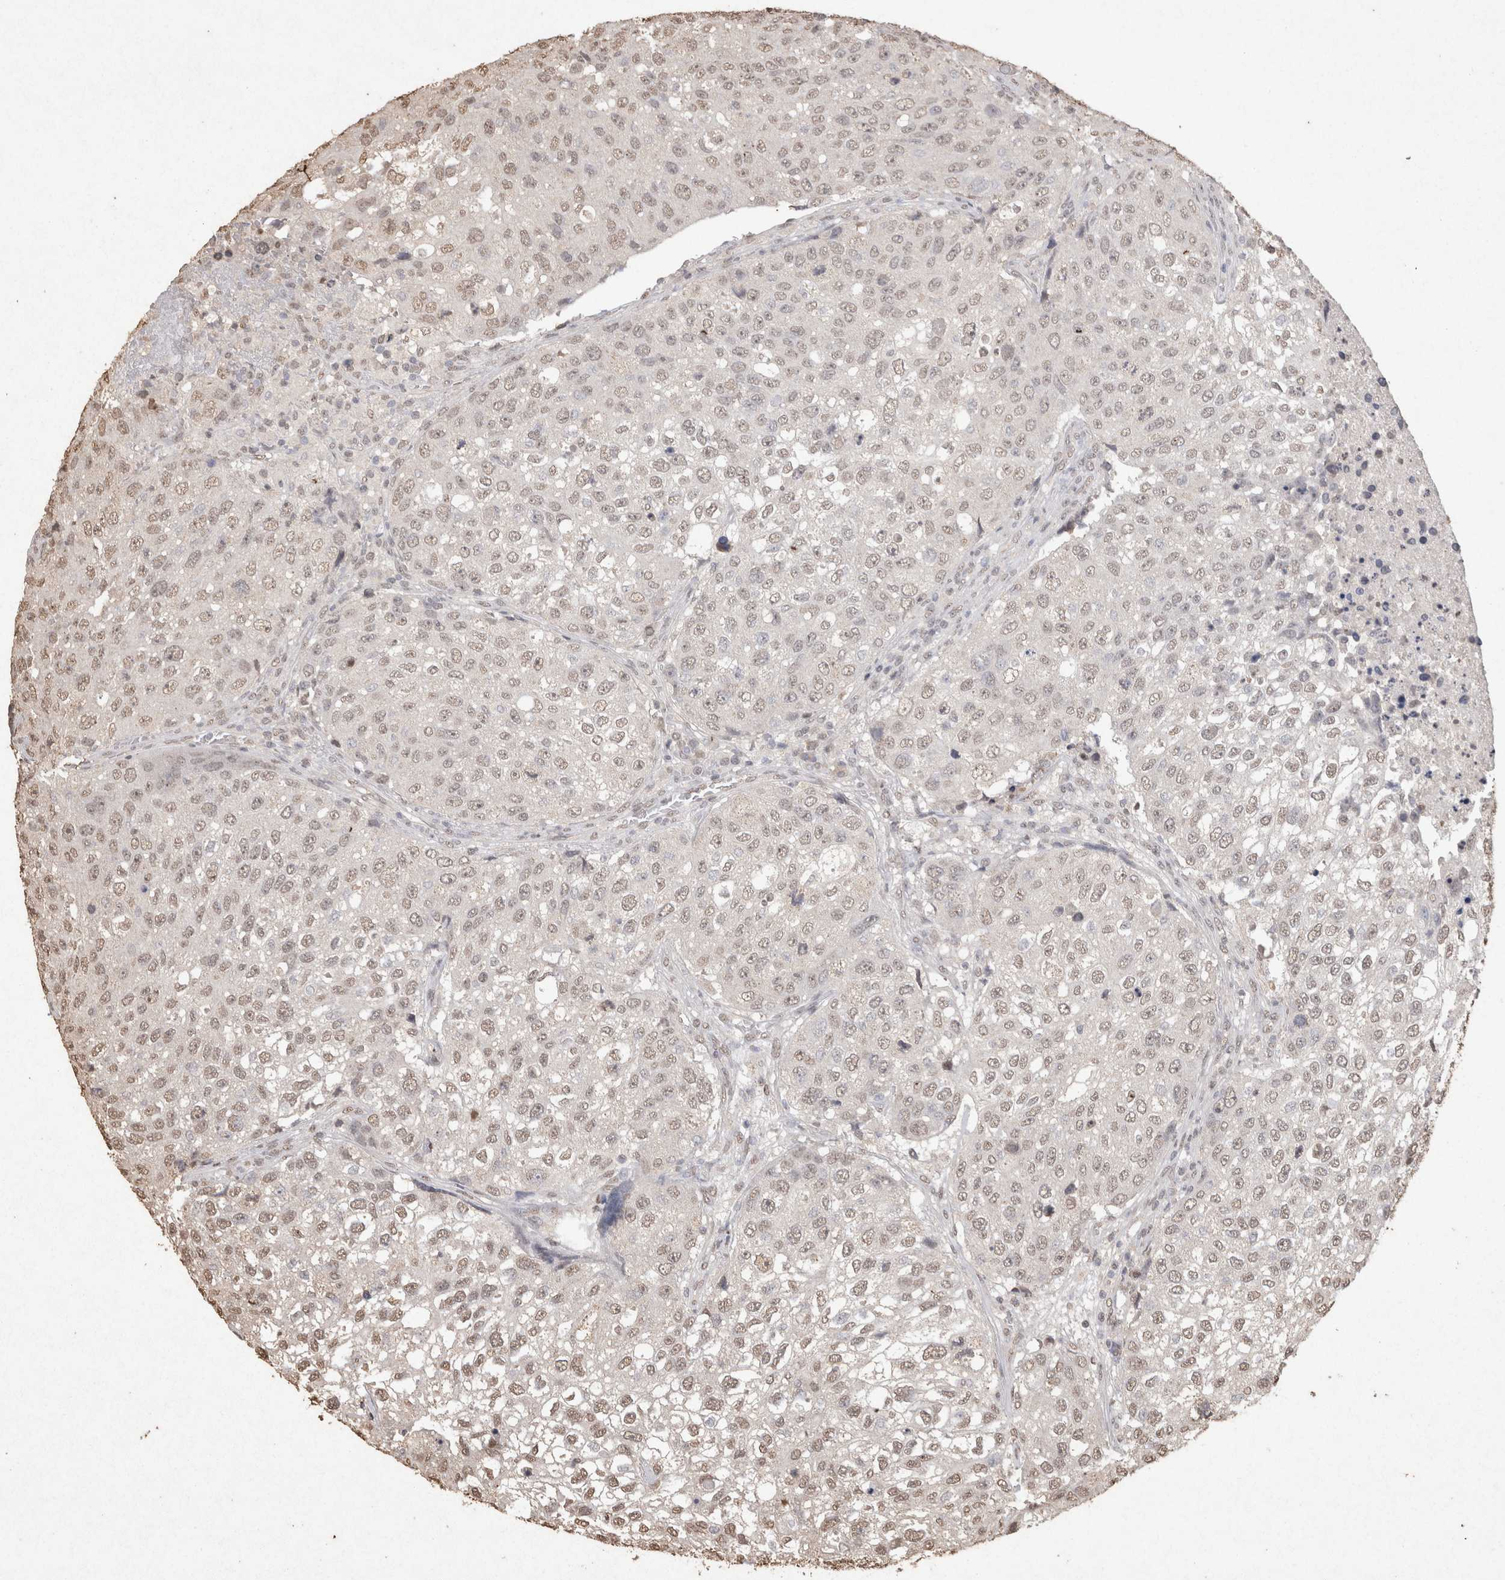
{"staining": {"intensity": "weak", "quantity": "25%-75%", "location": "nuclear"}, "tissue": "urothelial cancer", "cell_type": "Tumor cells", "image_type": "cancer", "snomed": [{"axis": "morphology", "description": "Urothelial carcinoma, High grade"}, {"axis": "topography", "description": "Lymph node"}, {"axis": "topography", "description": "Urinary bladder"}], "caption": "A brown stain labels weak nuclear positivity of a protein in human urothelial cancer tumor cells.", "gene": "MLX", "patient": {"sex": "male", "age": 51}}